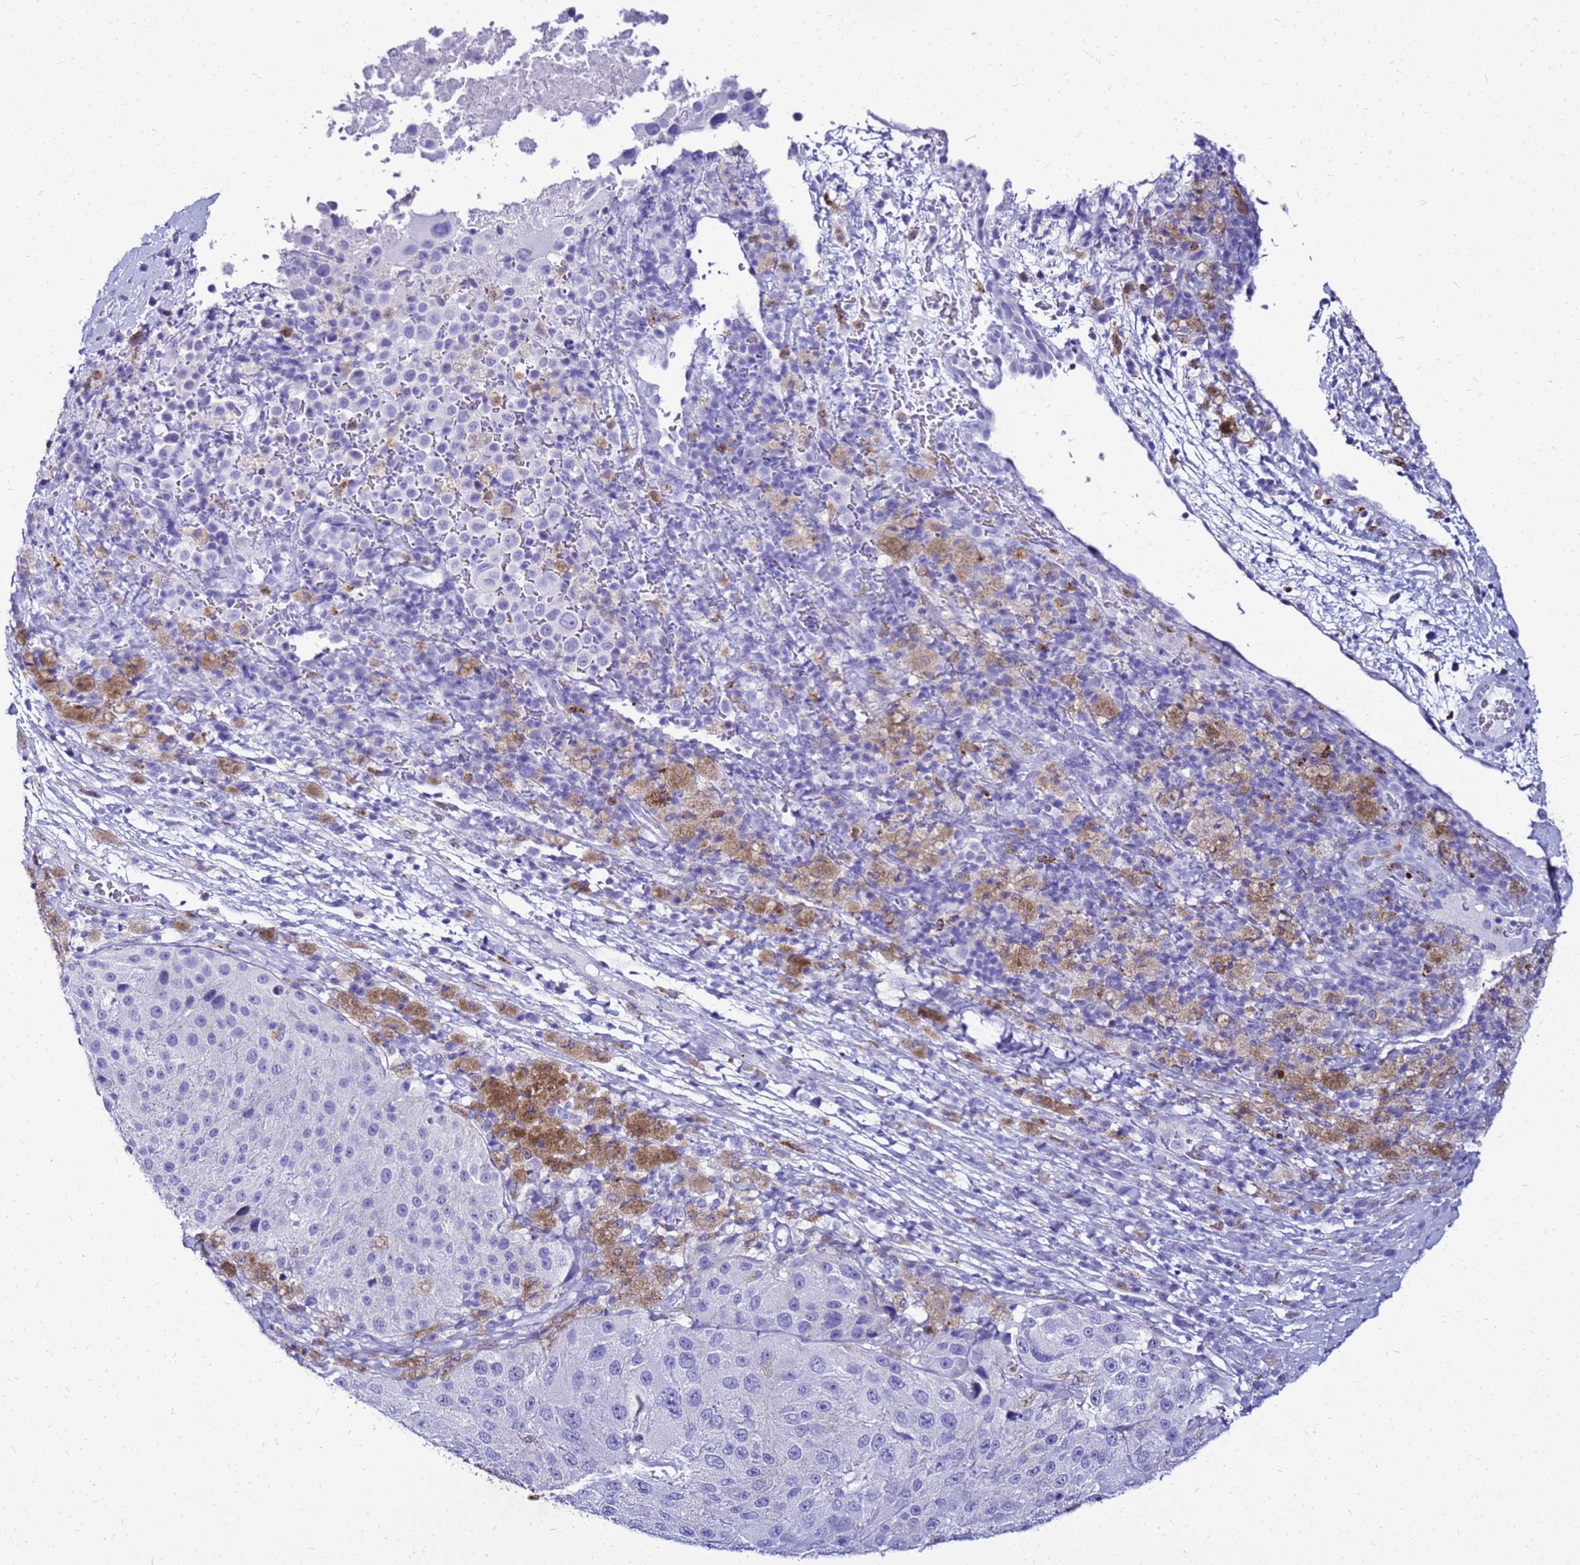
{"staining": {"intensity": "negative", "quantity": "none", "location": "none"}, "tissue": "melanoma", "cell_type": "Tumor cells", "image_type": "cancer", "snomed": [{"axis": "morphology", "description": "Malignant melanoma, Metastatic site"}, {"axis": "topography", "description": "Lymph node"}], "caption": "This is an immunohistochemistry histopathology image of malignant melanoma (metastatic site). There is no staining in tumor cells.", "gene": "CSTA", "patient": {"sex": "male", "age": 62}}